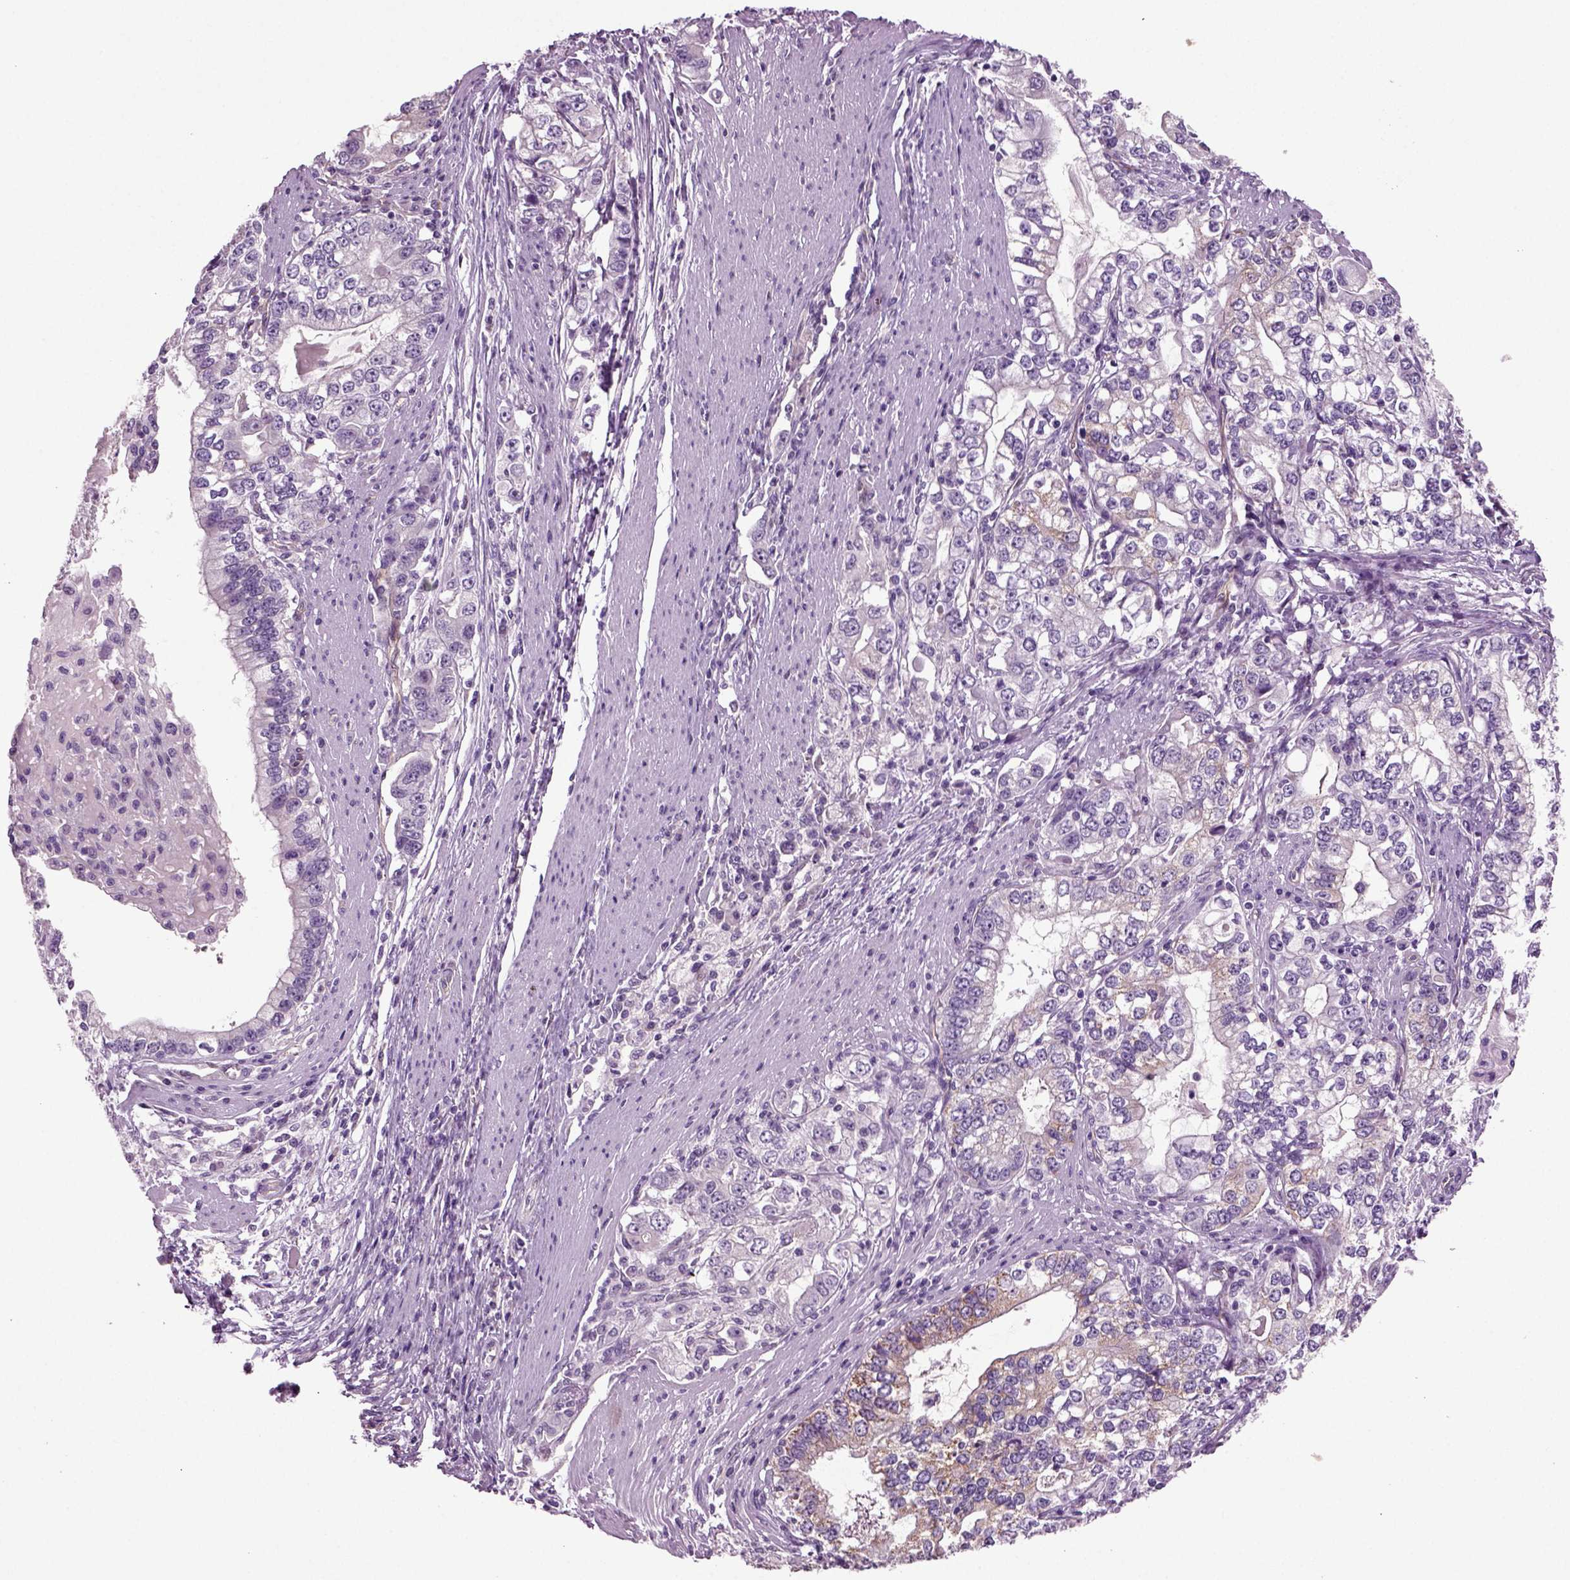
{"staining": {"intensity": "moderate", "quantity": "<25%", "location": "cytoplasmic/membranous"}, "tissue": "stomach cancer", "cell_type": "Tumor cells", "image_type": "cancer", "snomed": [{"axis": "morphology", "description": "Adenocarcinoma, NOS"}, {"axis": "topography", "description": "Stomach, lower"}], "caption": "Tumor cells display low levels of moderate cytoplasmic/membranous positivity in about <25% of cells in stomach cancer.", "gene": "COL9A2", "patient": {"sex": "female", "age": 72}}